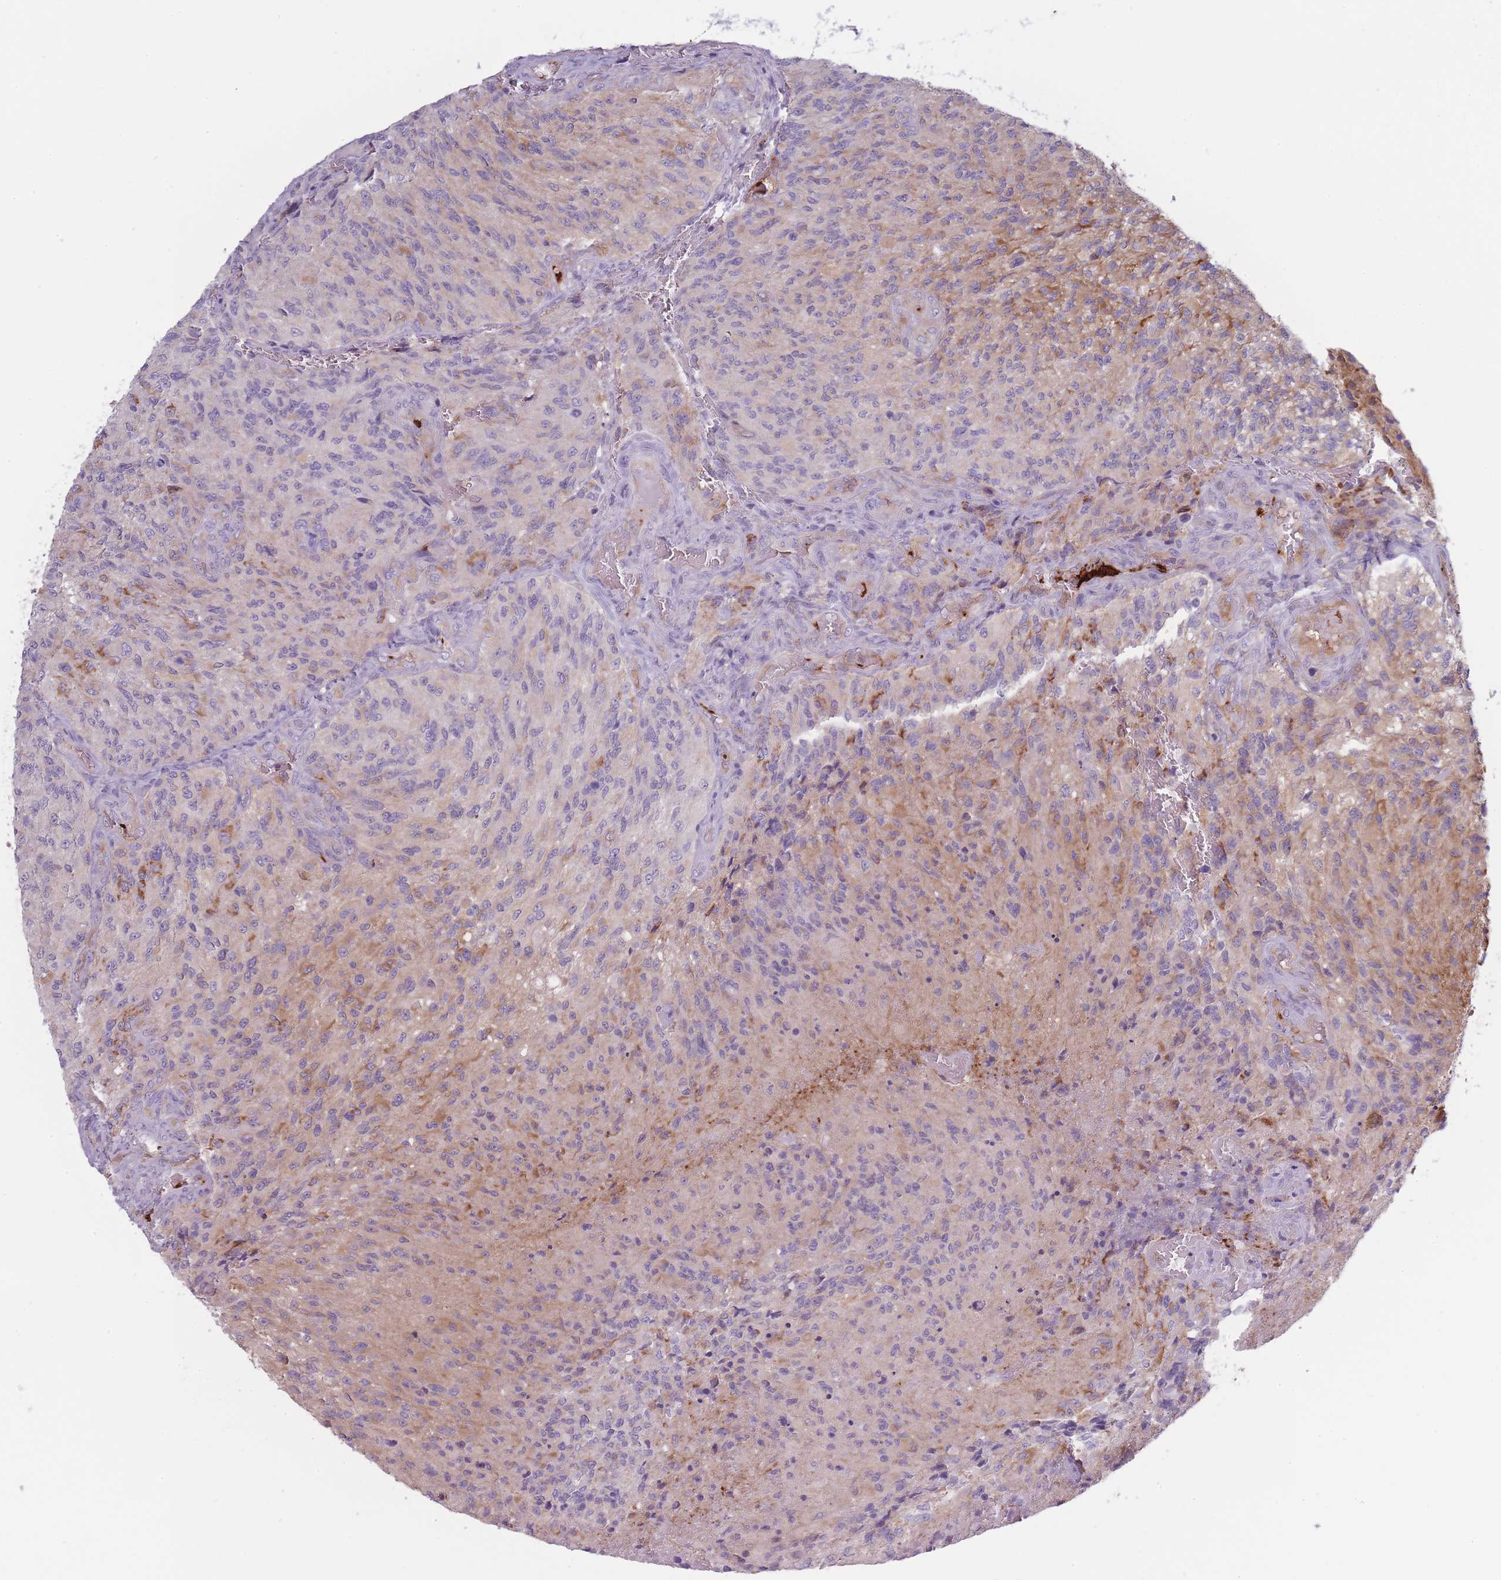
{"staining": {"intensity": "moderate", "quantity": "<25%", "location": "cytoplasmic/membranous"}, "tissue": "glioma", "cell_type": "Tumor cells", "image_type": "cancer", "snomed": [{"axis": "morphology", "description": "Normal tissue, NOS"}, {"axis": "morphology", "description": "Glioma, malignant, High grade"}, {"axis": "topography", "description": "Cerebral cortex"}], "caption": "Moderate cytoplasmic/membranous protein positivity is identified in about <25% of tumor cells in high-grade glioma (malignant). (DAB = brown stain, brightfield microscopy at high magnification).", "gene": "NDST2", "patient": {"sex": "male", "age": 56}}